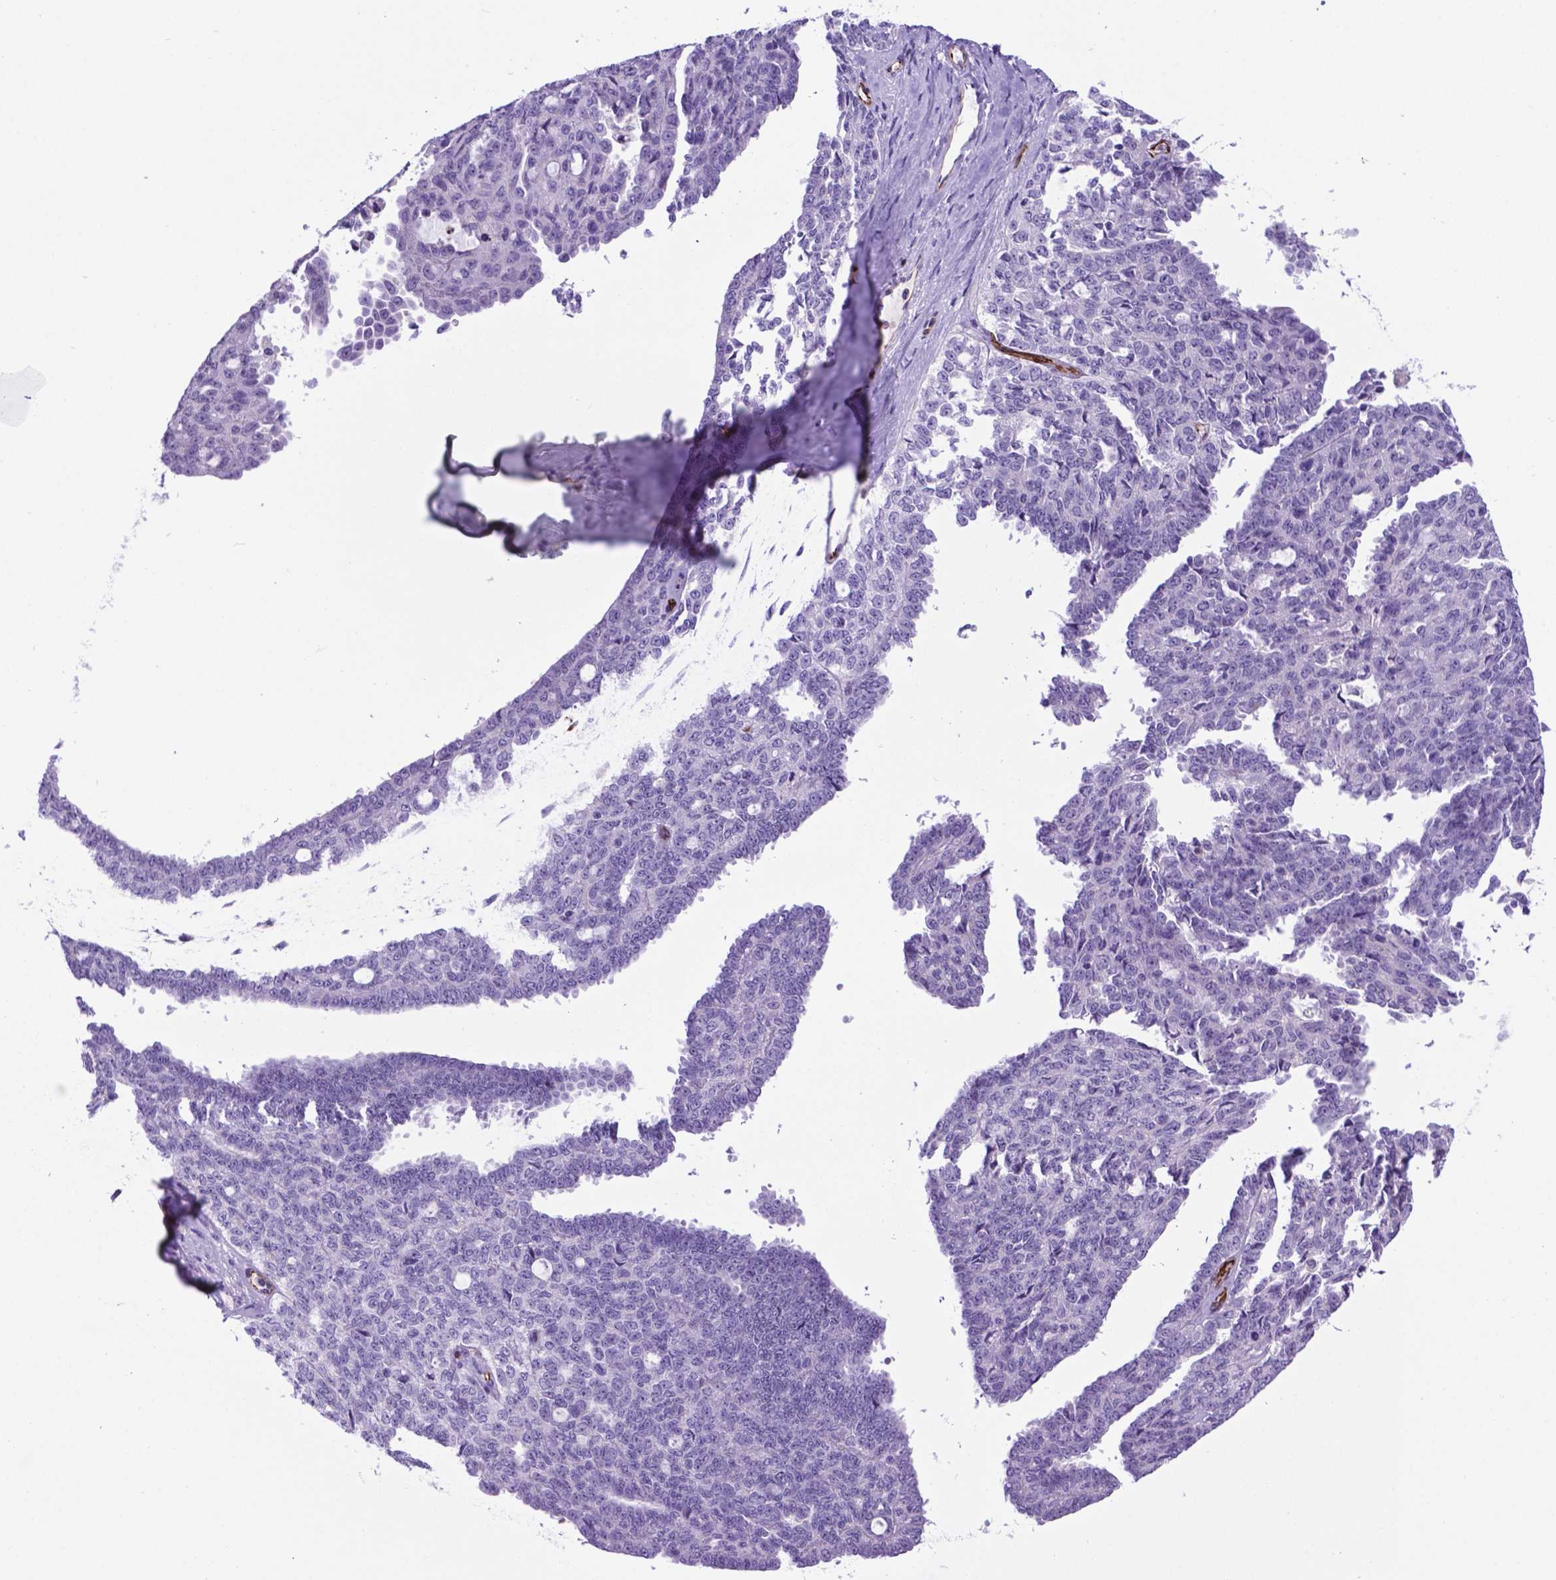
{"staining": {"intensity": "negative", "quantity": "none", "location": "none"}, "tissue": "ovarian cancer", "cell_type": "Tumor cells", "image_type": "cancer", "snomed": [{"axis": "morphology", "description": "Cystadenocarcinoma, serous, NOS"}, {"axis": "topography", "description": "Ovary"}], "caption": "The immunohistochemistry micrograph has no significant staining in tumor cells of ovarian serous cystadenocarcinoma tissue.", "gene": "LZTR1", "patient": {"sex": "female", "age": 71}}